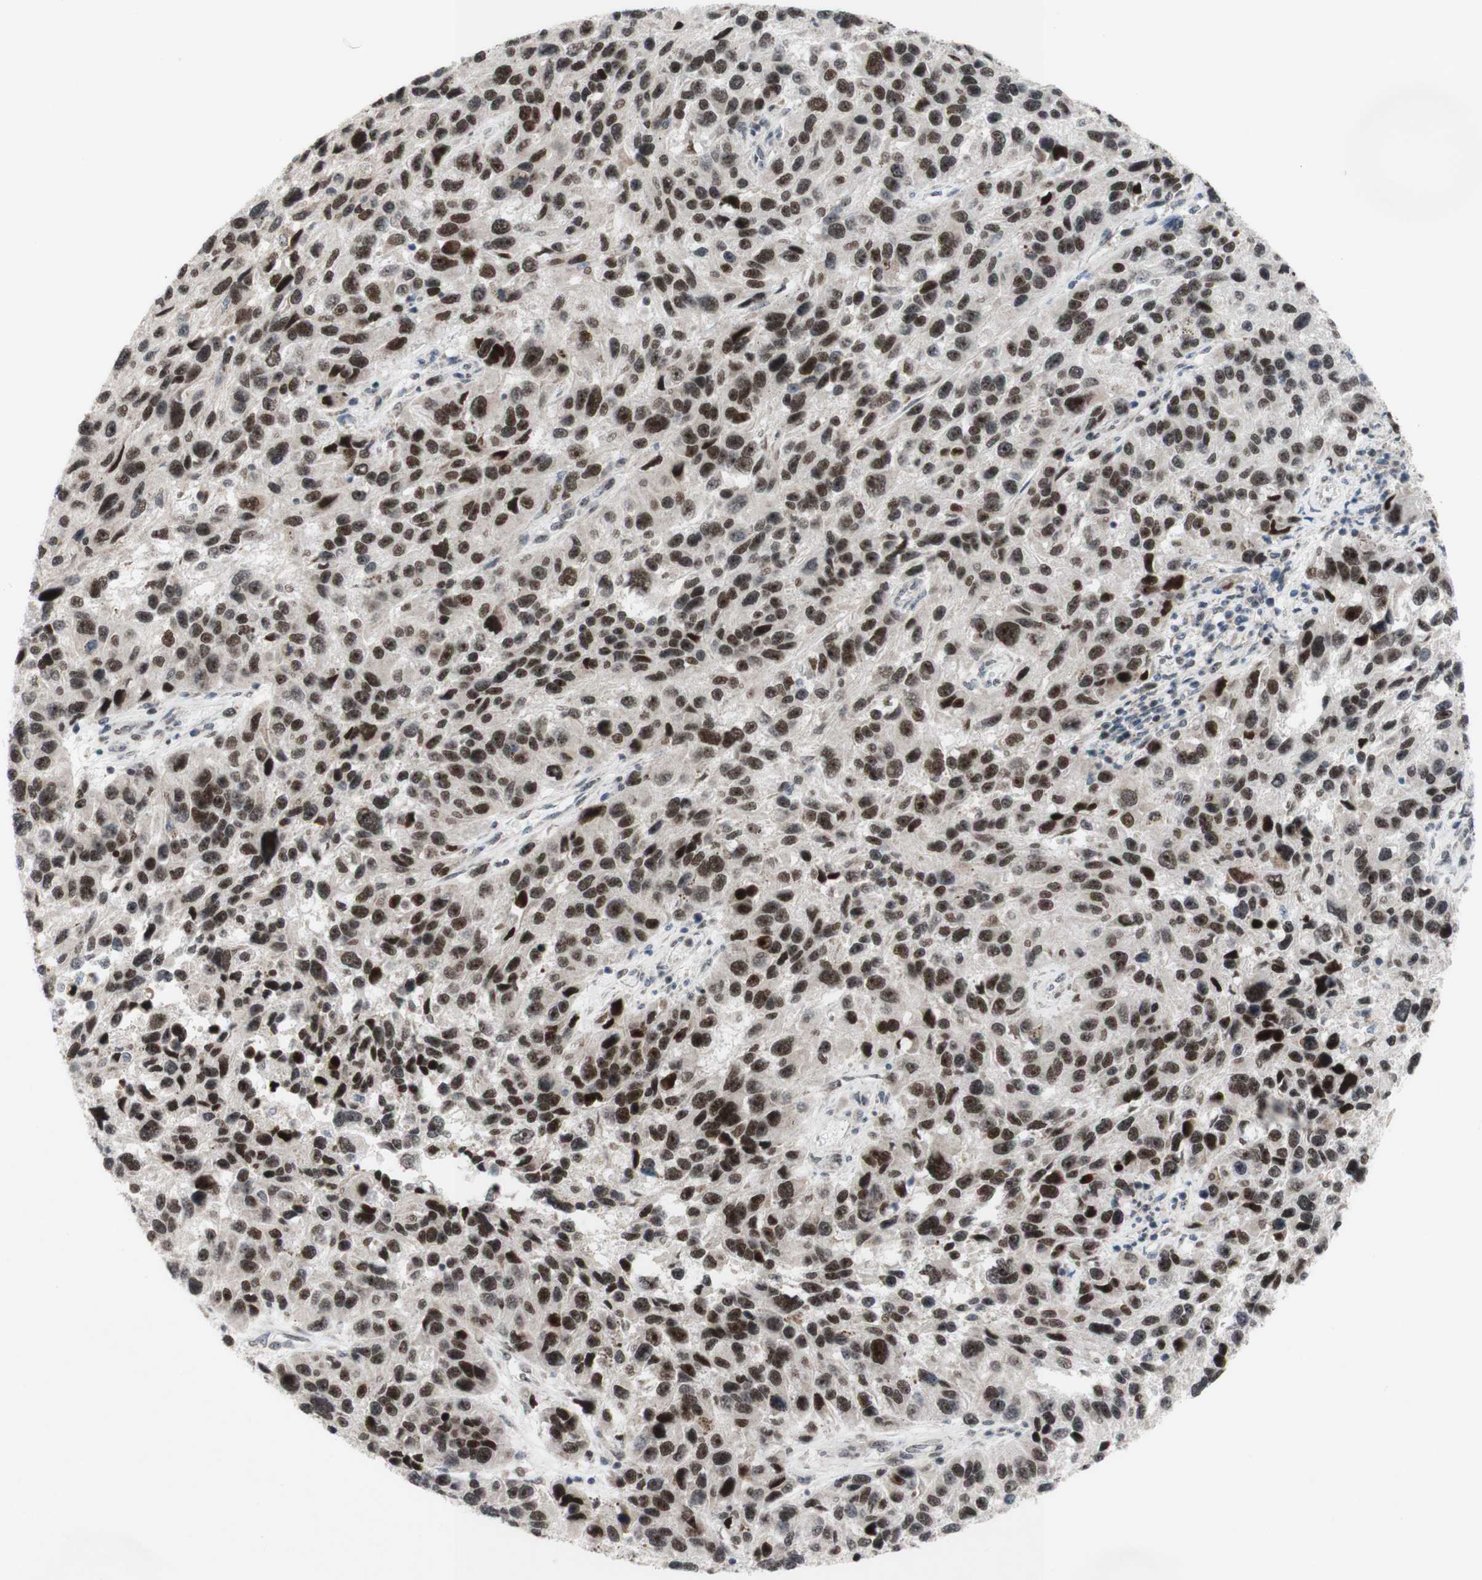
{"staining": {"intensity": "moderate", "quantity": ">75%", "location": "nuclear"}, "tissue": "melanoma", "cell_type": "Tumor cells", "image_type": "cancer", "snomed": [{"axis": "morphology", "description": "Malignant melanoma, NOS"}, {"axis": "topography", "description": "Skin"}], "caption": "A histopathology image of human melanoma stained for a protein reveals moderate nuclear brown staining in tumor cells.", "gene": "POLR1A", "patient": {"sex": "male", "age": 53}}